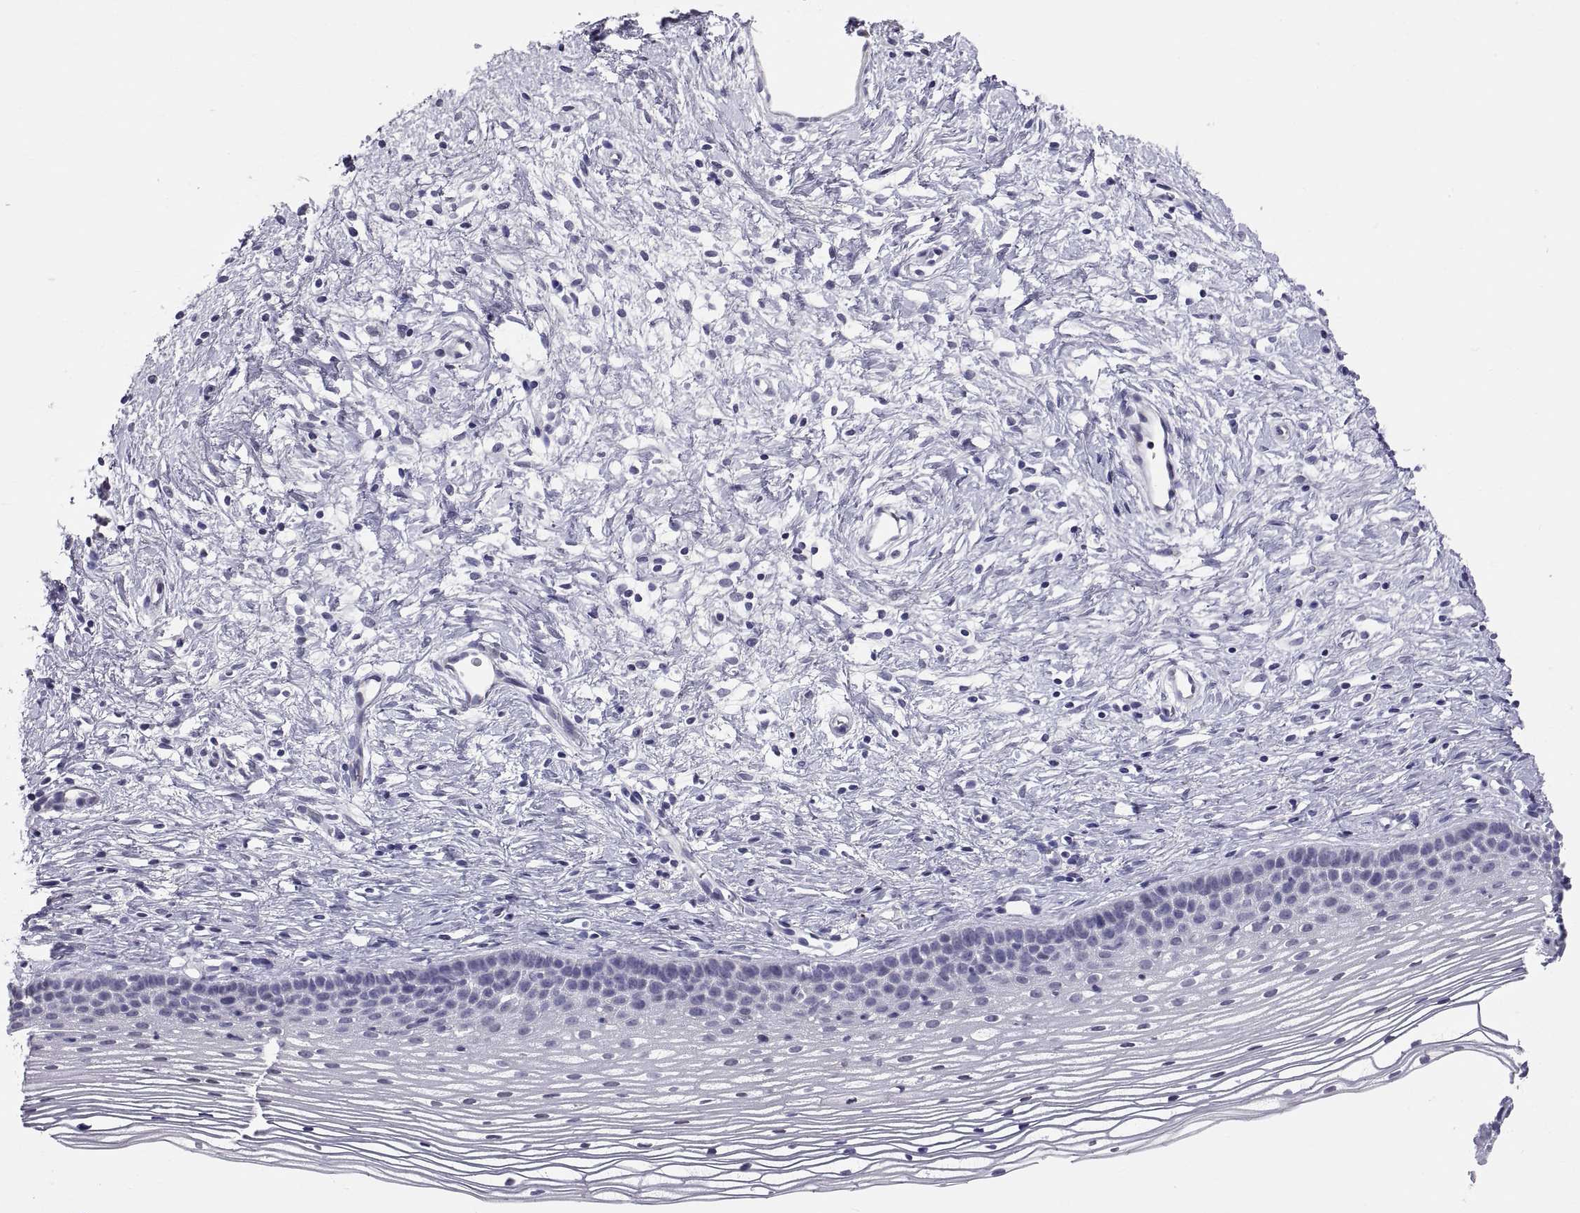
{"staining": {"intensity": "negative", "quantity": "none", "location": "none"}, "tissue": "cervix", "cell_type": "Glandular cells", "image_type": "normal", "snomed": [{"axis": "morphology", "description": "Normal tissue, NOS"}, {"axis": "topography", "description": "Cervix"}], "caption": "The micrograph displays no significant staining in glandular cells of cervix. (DAB IHC with hematoxylin counter stain).", "gene": "TEX13A", "patient": {"sex": "female", "age": 39}}